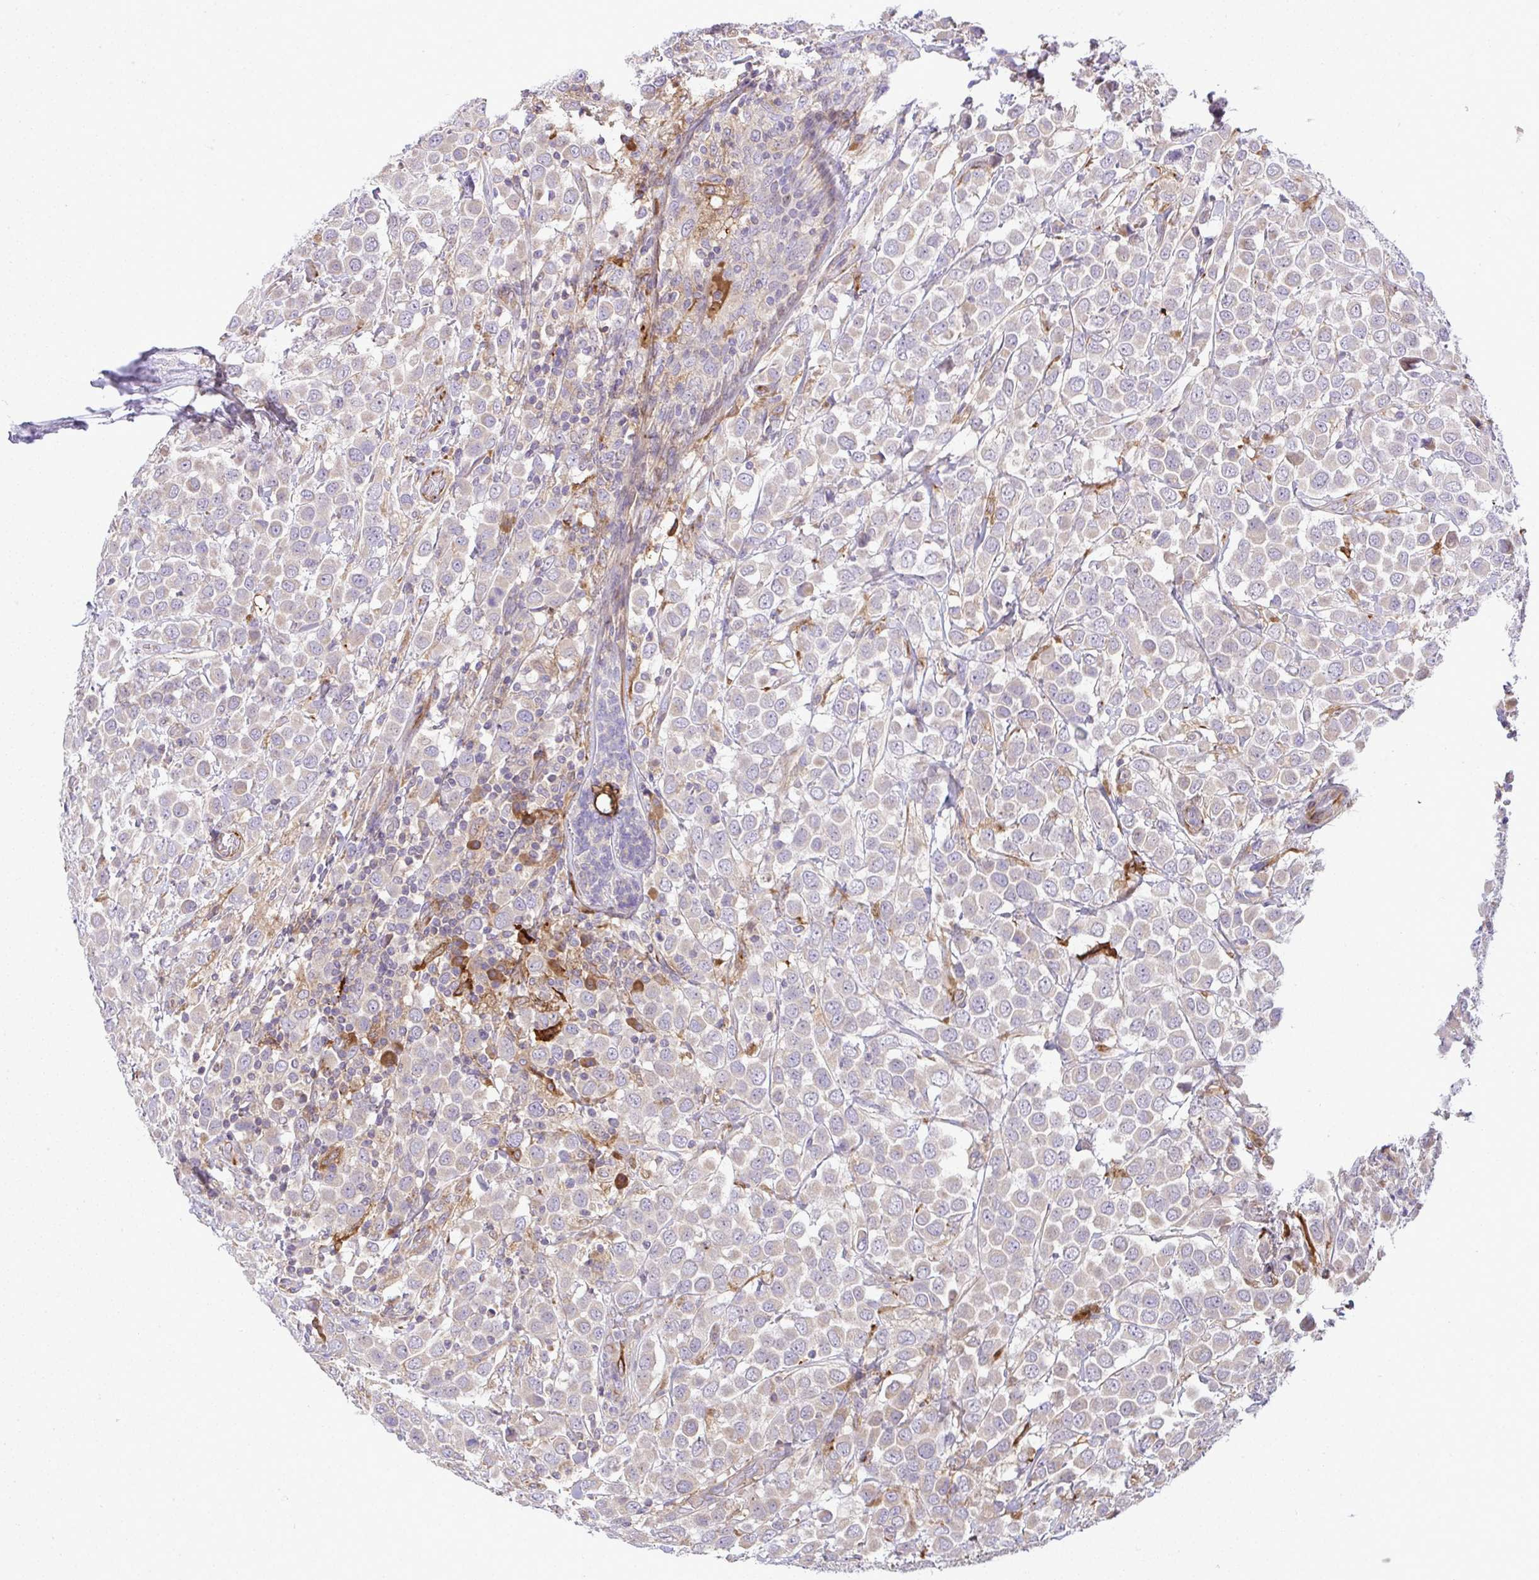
{"staining": {"intensity": "negative", "quantity": "none", "location": "none"}, "tissue": "breast cancer", "cell_type": "Tumor cells", "image_type": "cancer", "snomed": [{"axis": "morphology", "description": "Duct carcinoma"}, {"axis": "topography", "description": "Breast"}], "caption": "Immunohistochemical staining of breast cancer demonstrates no significant positivity in tumor cells.", "gene": "GRID2", "patient": {"sex": "female", "age": 61}}